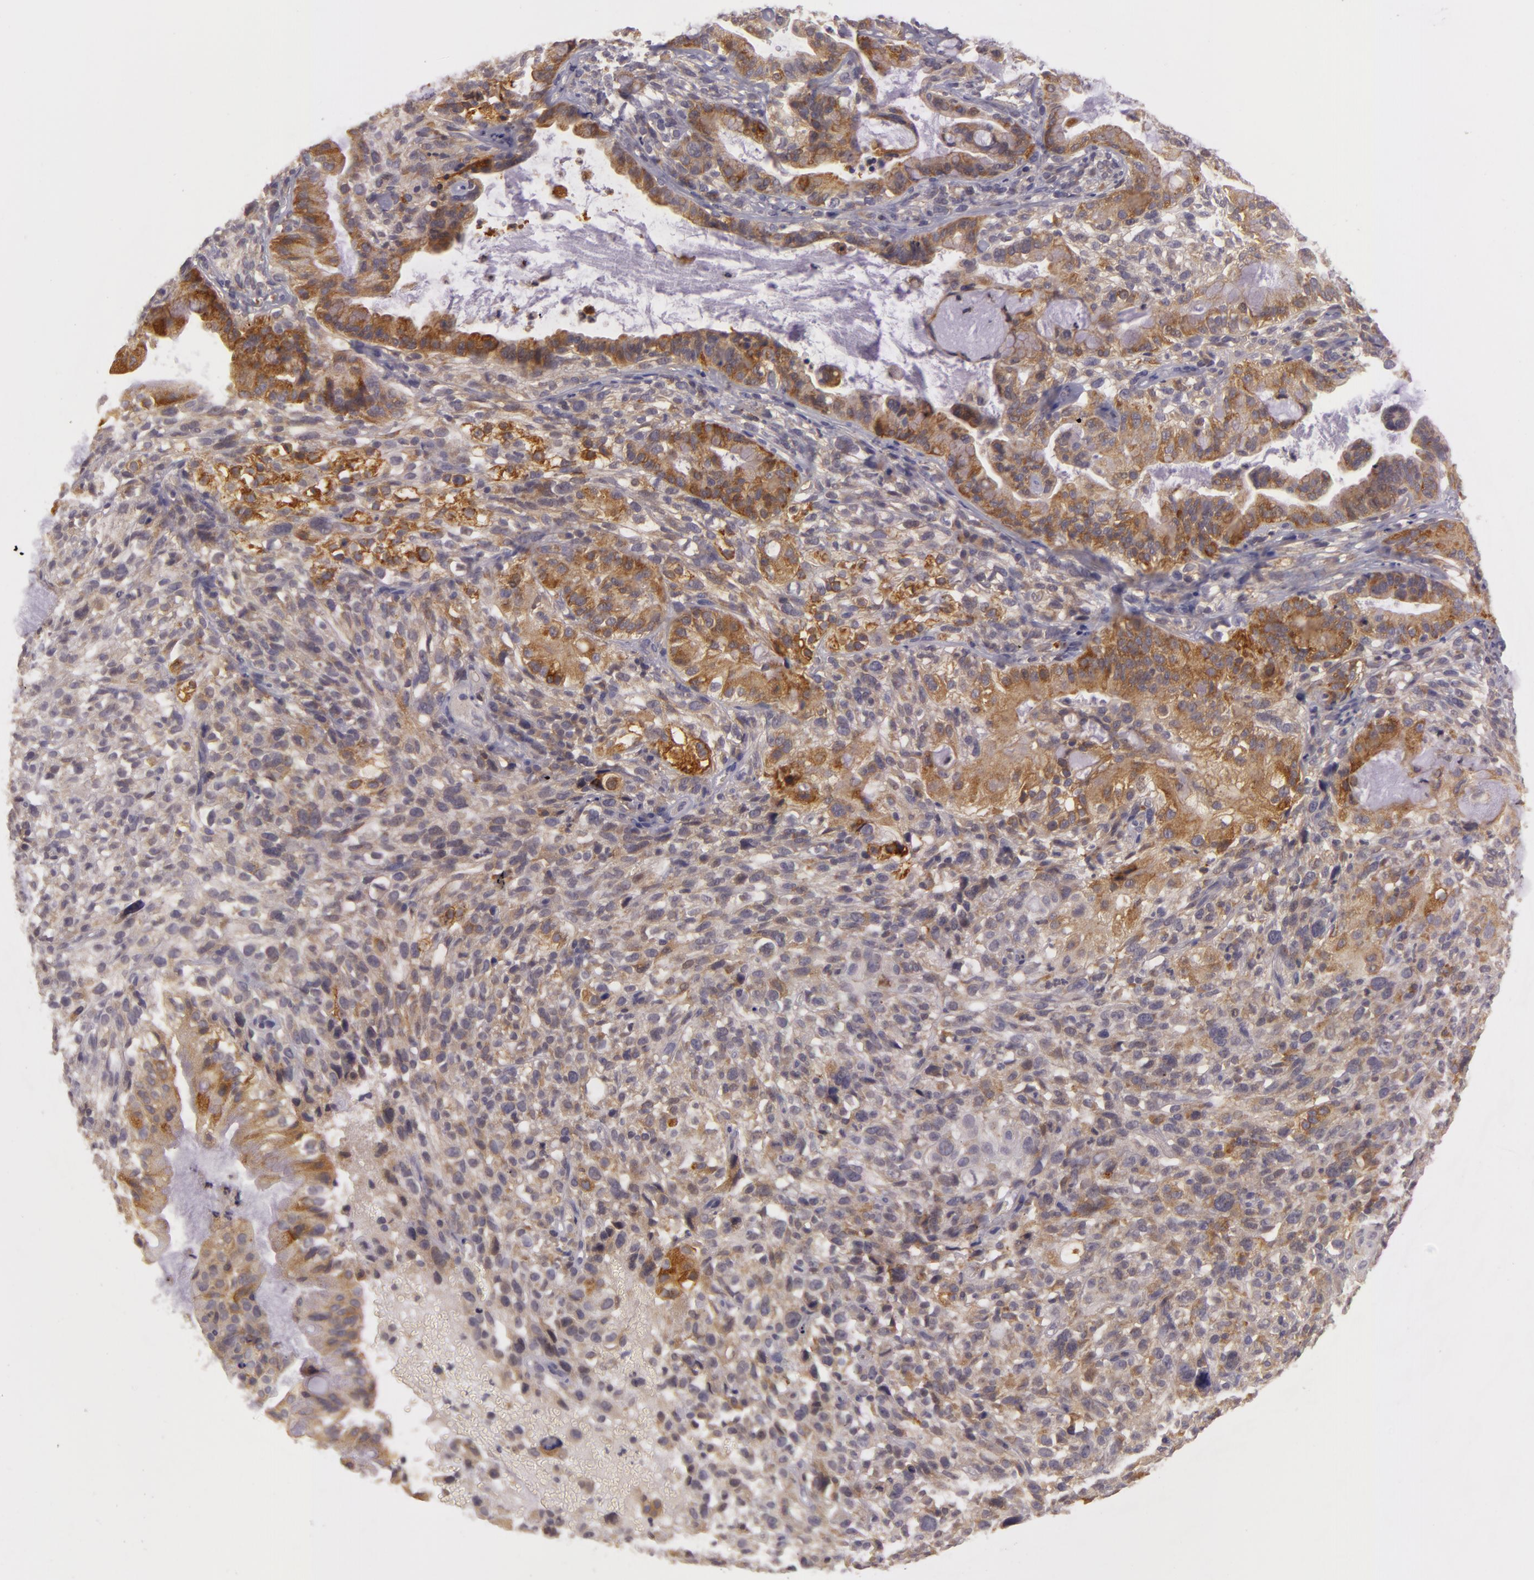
{"staining": {"intensity": "moderate", "quantity": "25%-75%", "location": "cytoplasmic/membranous"}, "tissue": "cervical cancer", "cell_type": "Tumor cells", "image_type": "cancer", "snomed": [{"axis": "morphology", "description": "Adenocarcinoma, NOS"}, {"axis": "topography", "description": "Cervix"}], "caption": "Immunohistochemical staining of cervical cancer demonstrates moderate cytoplasmic/membranous protein positivity in approximately 25%-75% of tumor cells.", "gene": "PPP1R3F", "patient": {"sex": "female", "age": 41}}